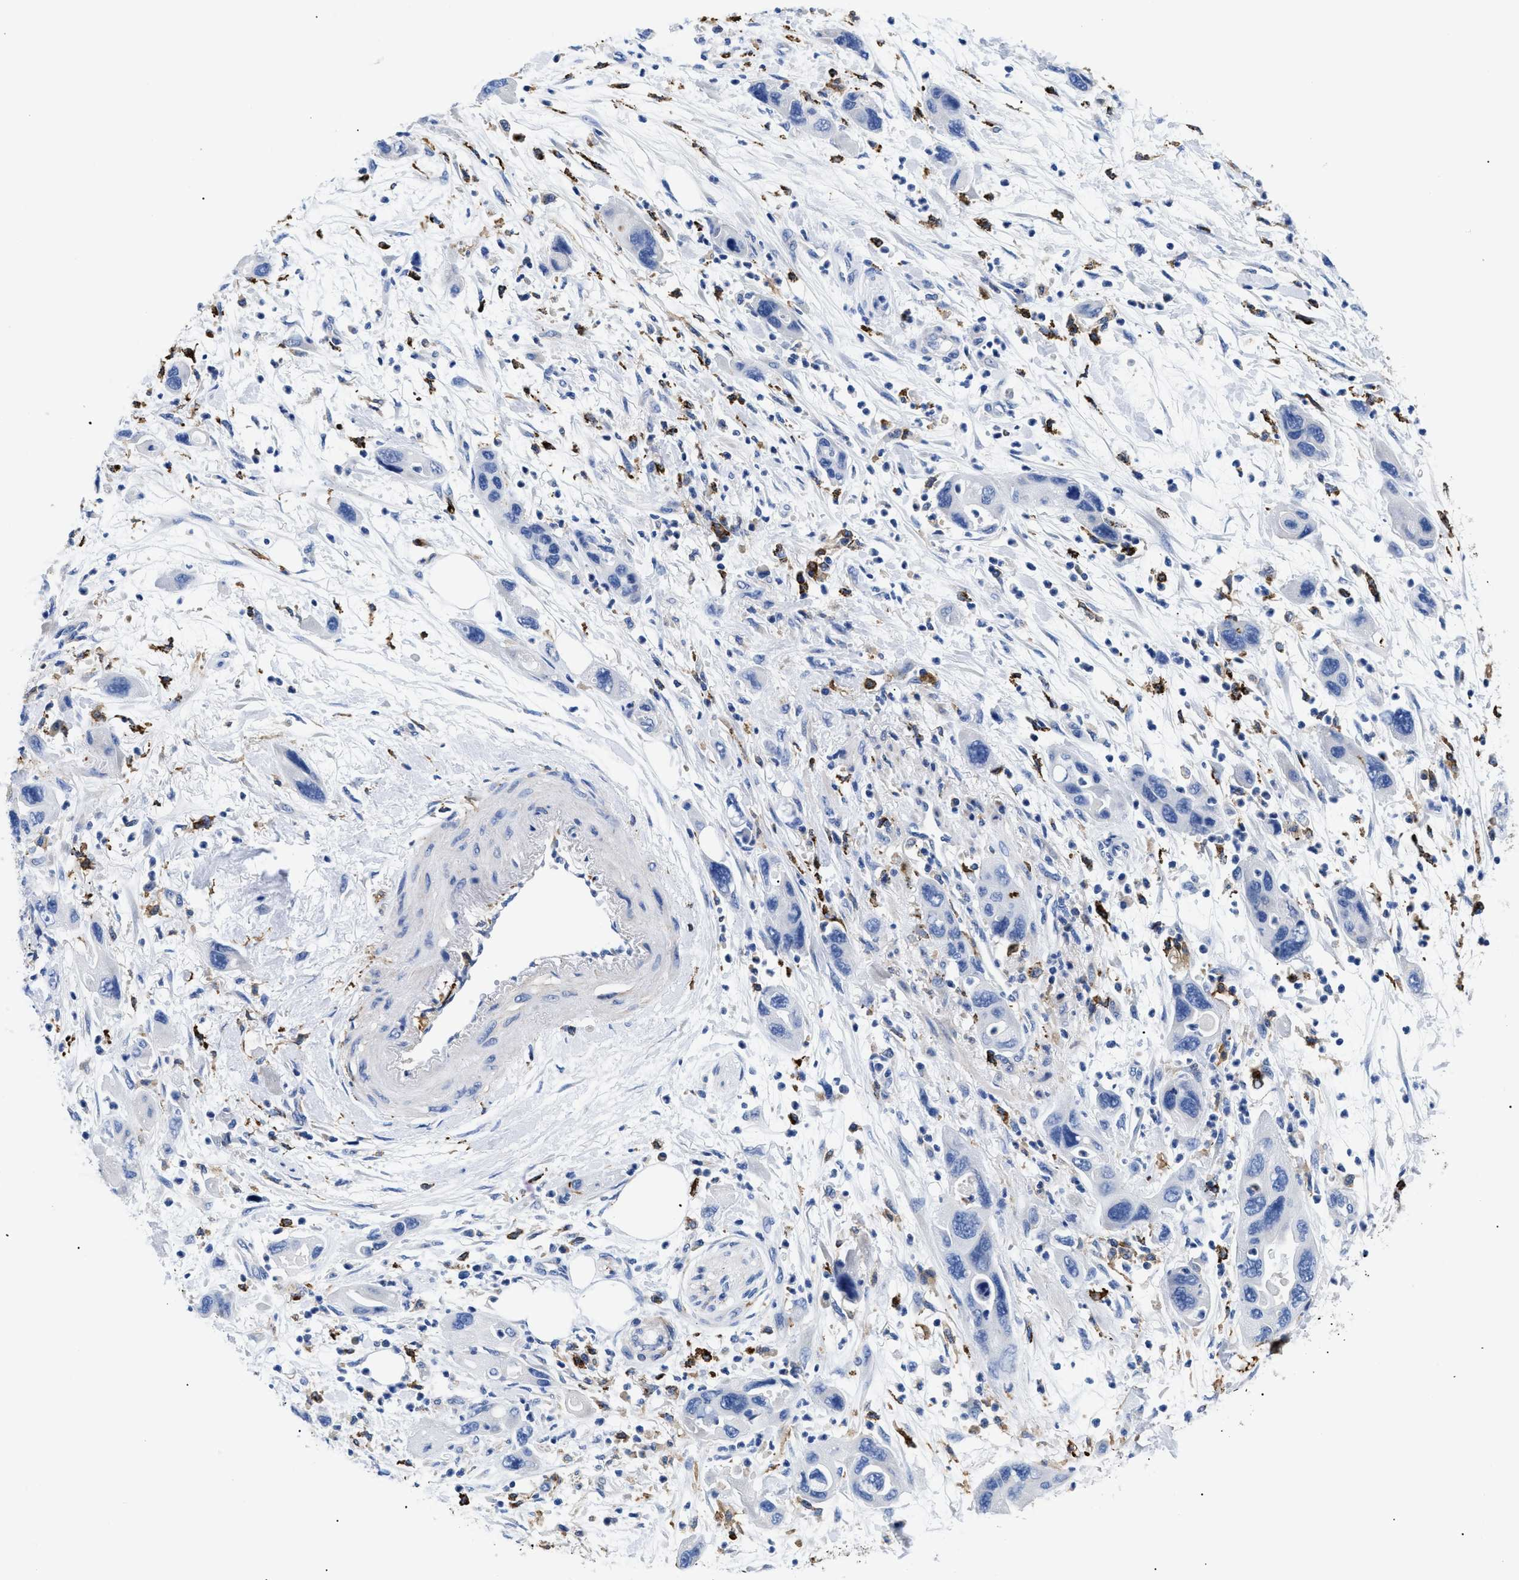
{"staining": {"intensity": "negative", "quantity": "none", "location": "none"}, "tissue": "pancreatic cancer", "cell_type": "Tumor cells", "image_type": "cancer", "snomed": [{"axis": "morphology", "description": "Normal tissue, NOS"}, {"axis": "morphology", "description": "Adenocarcinoma, NOS"}, {"axis": "topography", "description": "Pancreas"}], "caption": "Tumor cells show no significant protein expression in adenocarcinoma (pancreatic). (DAB immunohistochemistry visualized using brightfield microscopy, high magnification).", "gene": "HLA-DPA1", "patient": {"sex": "female", "age": 71}}